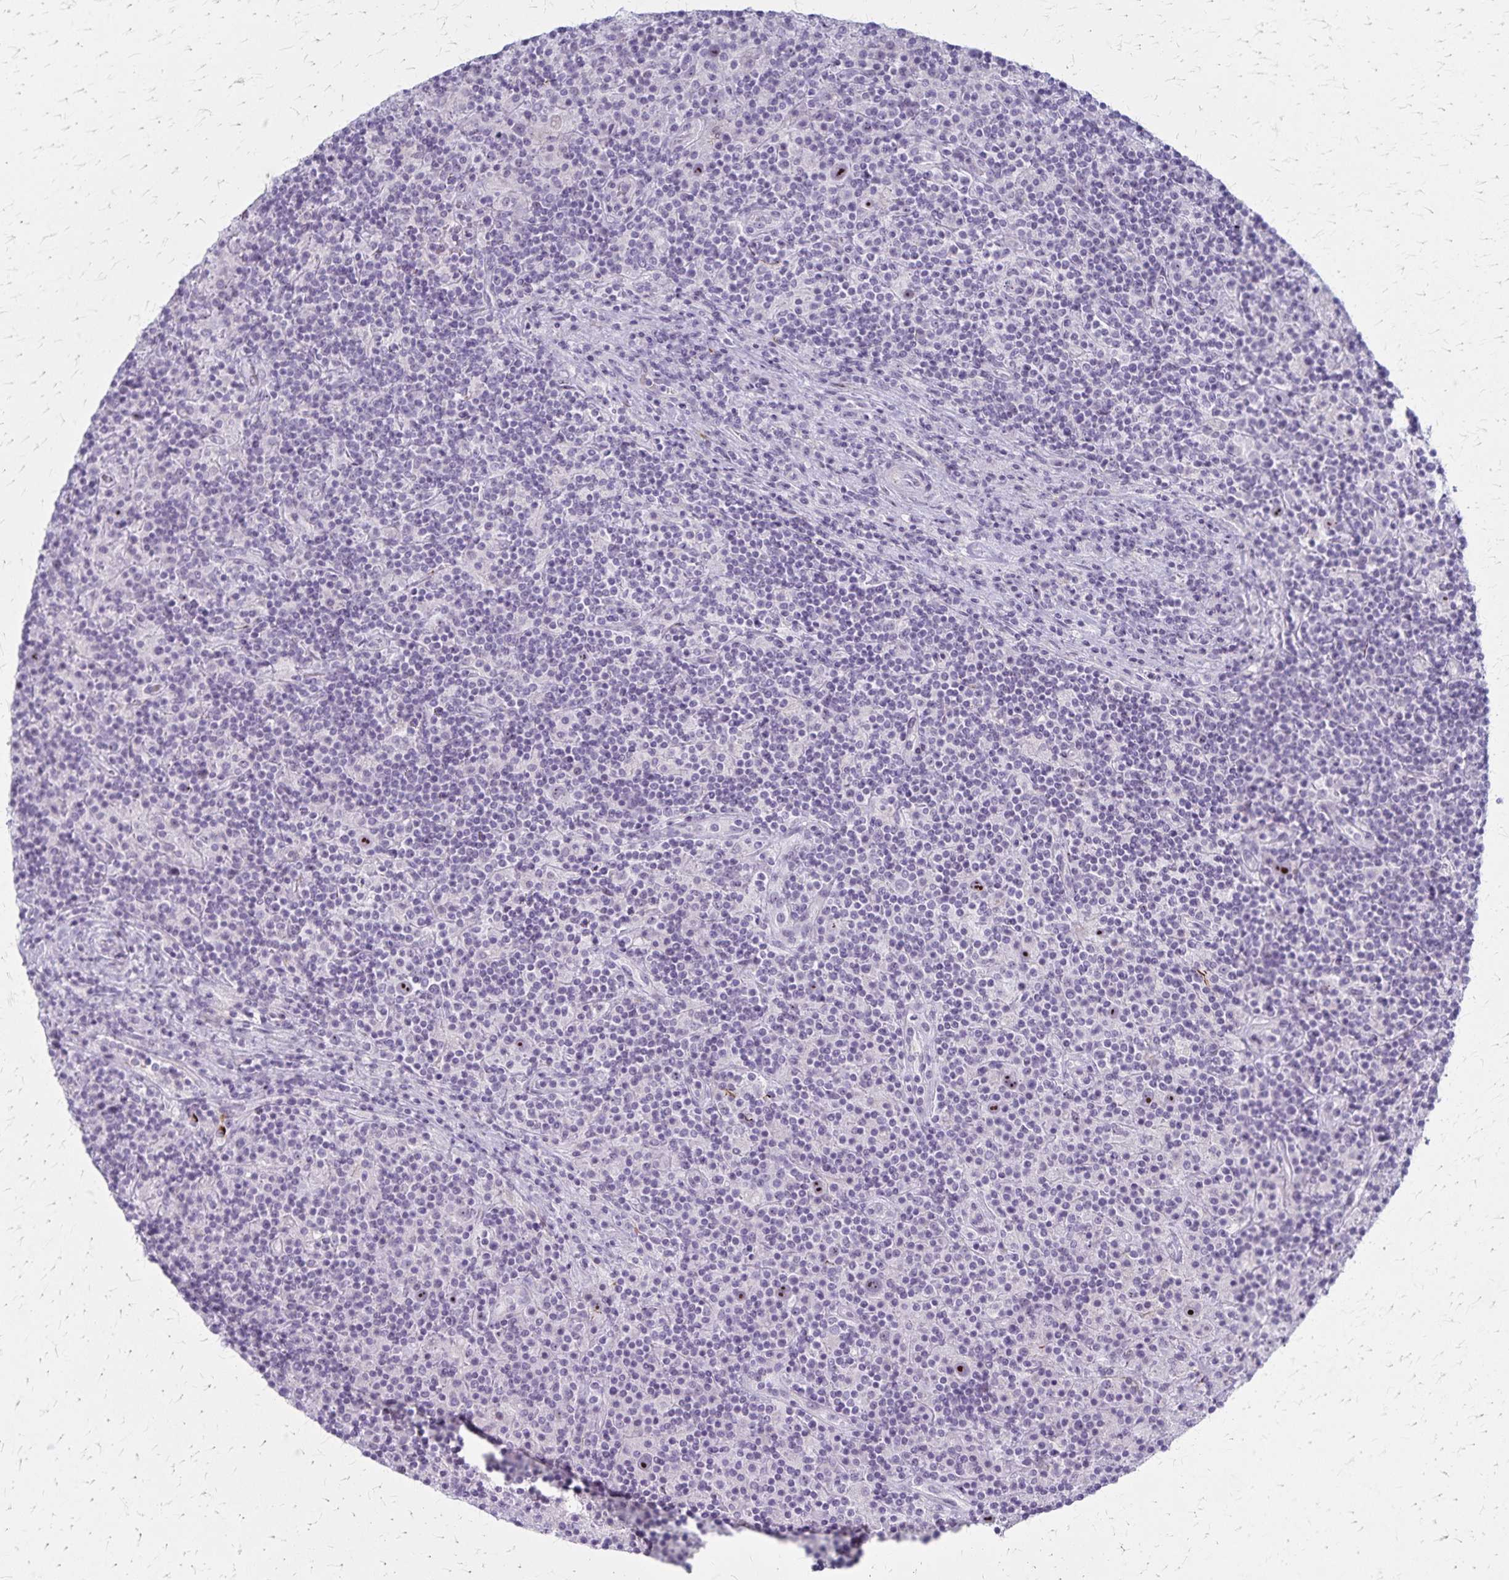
{"staining": {"intensity": "moderate", "quantity": "25%-75%", "location": "nuclear"}, "tissue": "lymphoma", "cell_type": "Tumor cells", "image_type": "cancer", "snomed": [{"axis": "morphology", "description": "Hodgkin's disease, NOS"}, {"axis": "topography", "description": "Lymph node"}], "caption": "IHC (DAB (3,3'-diaminobenzidine)) staining of human Hodgkin's disease displays moderate nuclear protein expression in about 25%-75% of tumor cells.", "gene": "DLK2", "patient": {"sex": "male", "age": 70}}